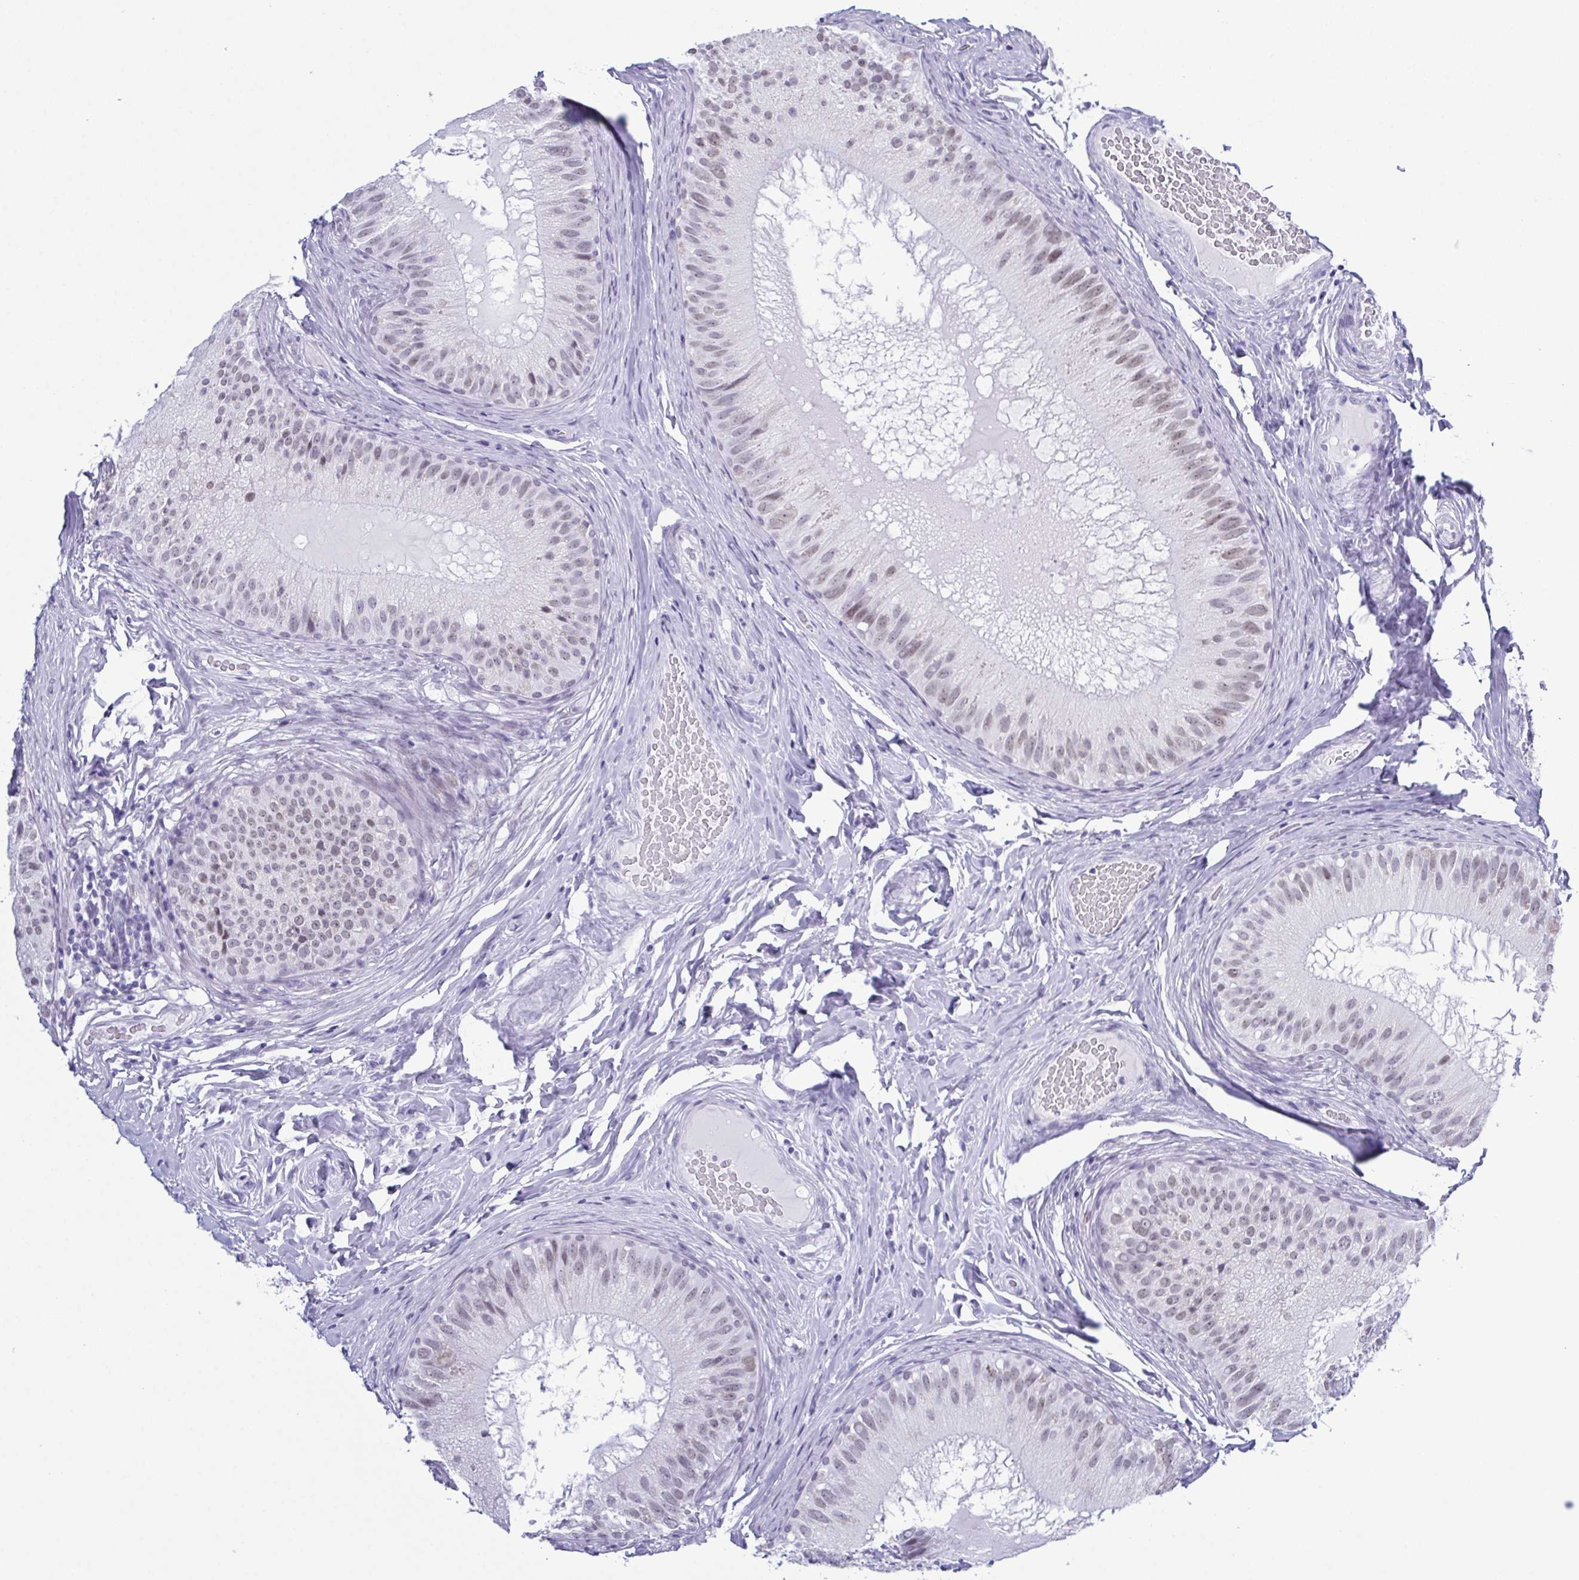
{"staining": {"intensity": "weak", "quantity": "<25%", "location": "nuclear"}, "tissue": "epididymis", "cell_type": "Glandular cells", "image_type": "normal", "snomed": [{"axis": "morphology", "description": "Normal tissue, NOS"}, {"axis": "topography", "description": "Epididymis"}], "caption": "Immunohistochemical staining of unremarkable epididymis demonstrates no significant staining in glandular cells.", "gene": "SUGP2", "patient": {"sex": "male", "age": 34}}